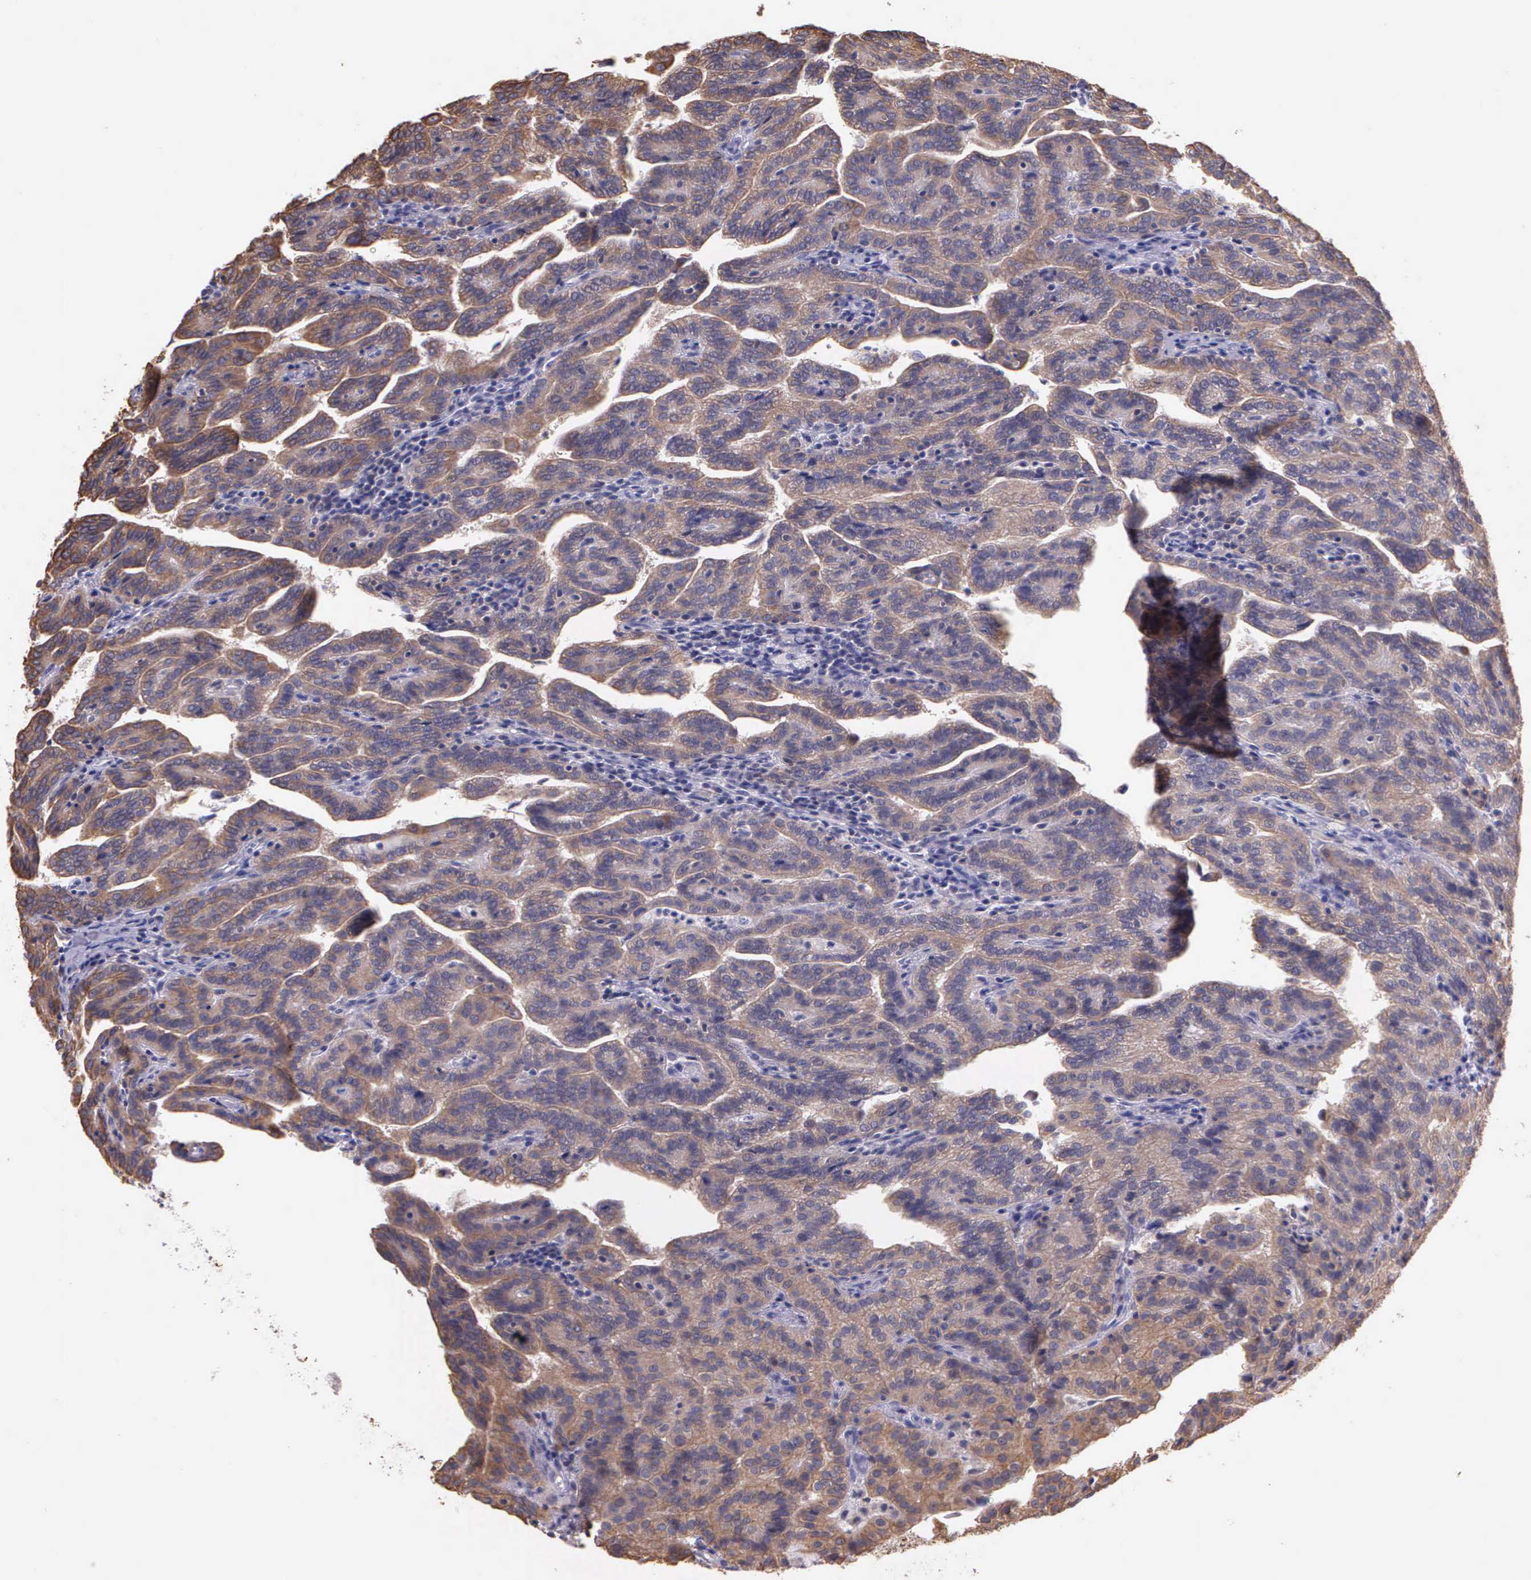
{"staining": {"intensity": "weak", "quantity": ">75%", "location": "cytoplasmic/membranous"}, "tissue": "renal cancer", "cell_type": "Tumor cells", "image_type": "cancer", "snomed": [{"axis": "morphology", "description": "Adenocarcinoma, NOS"}, {"axis": "topography", "description": "Kidney"}], "caption": "Immunohistochemical staining of human renal adenocarcinoma displays weak cytoplasmic/membranous protein expression in approximately >75% of tumor cells.", "gene": "IGBP1", "patient": {"sex": "male", "age": 61}}